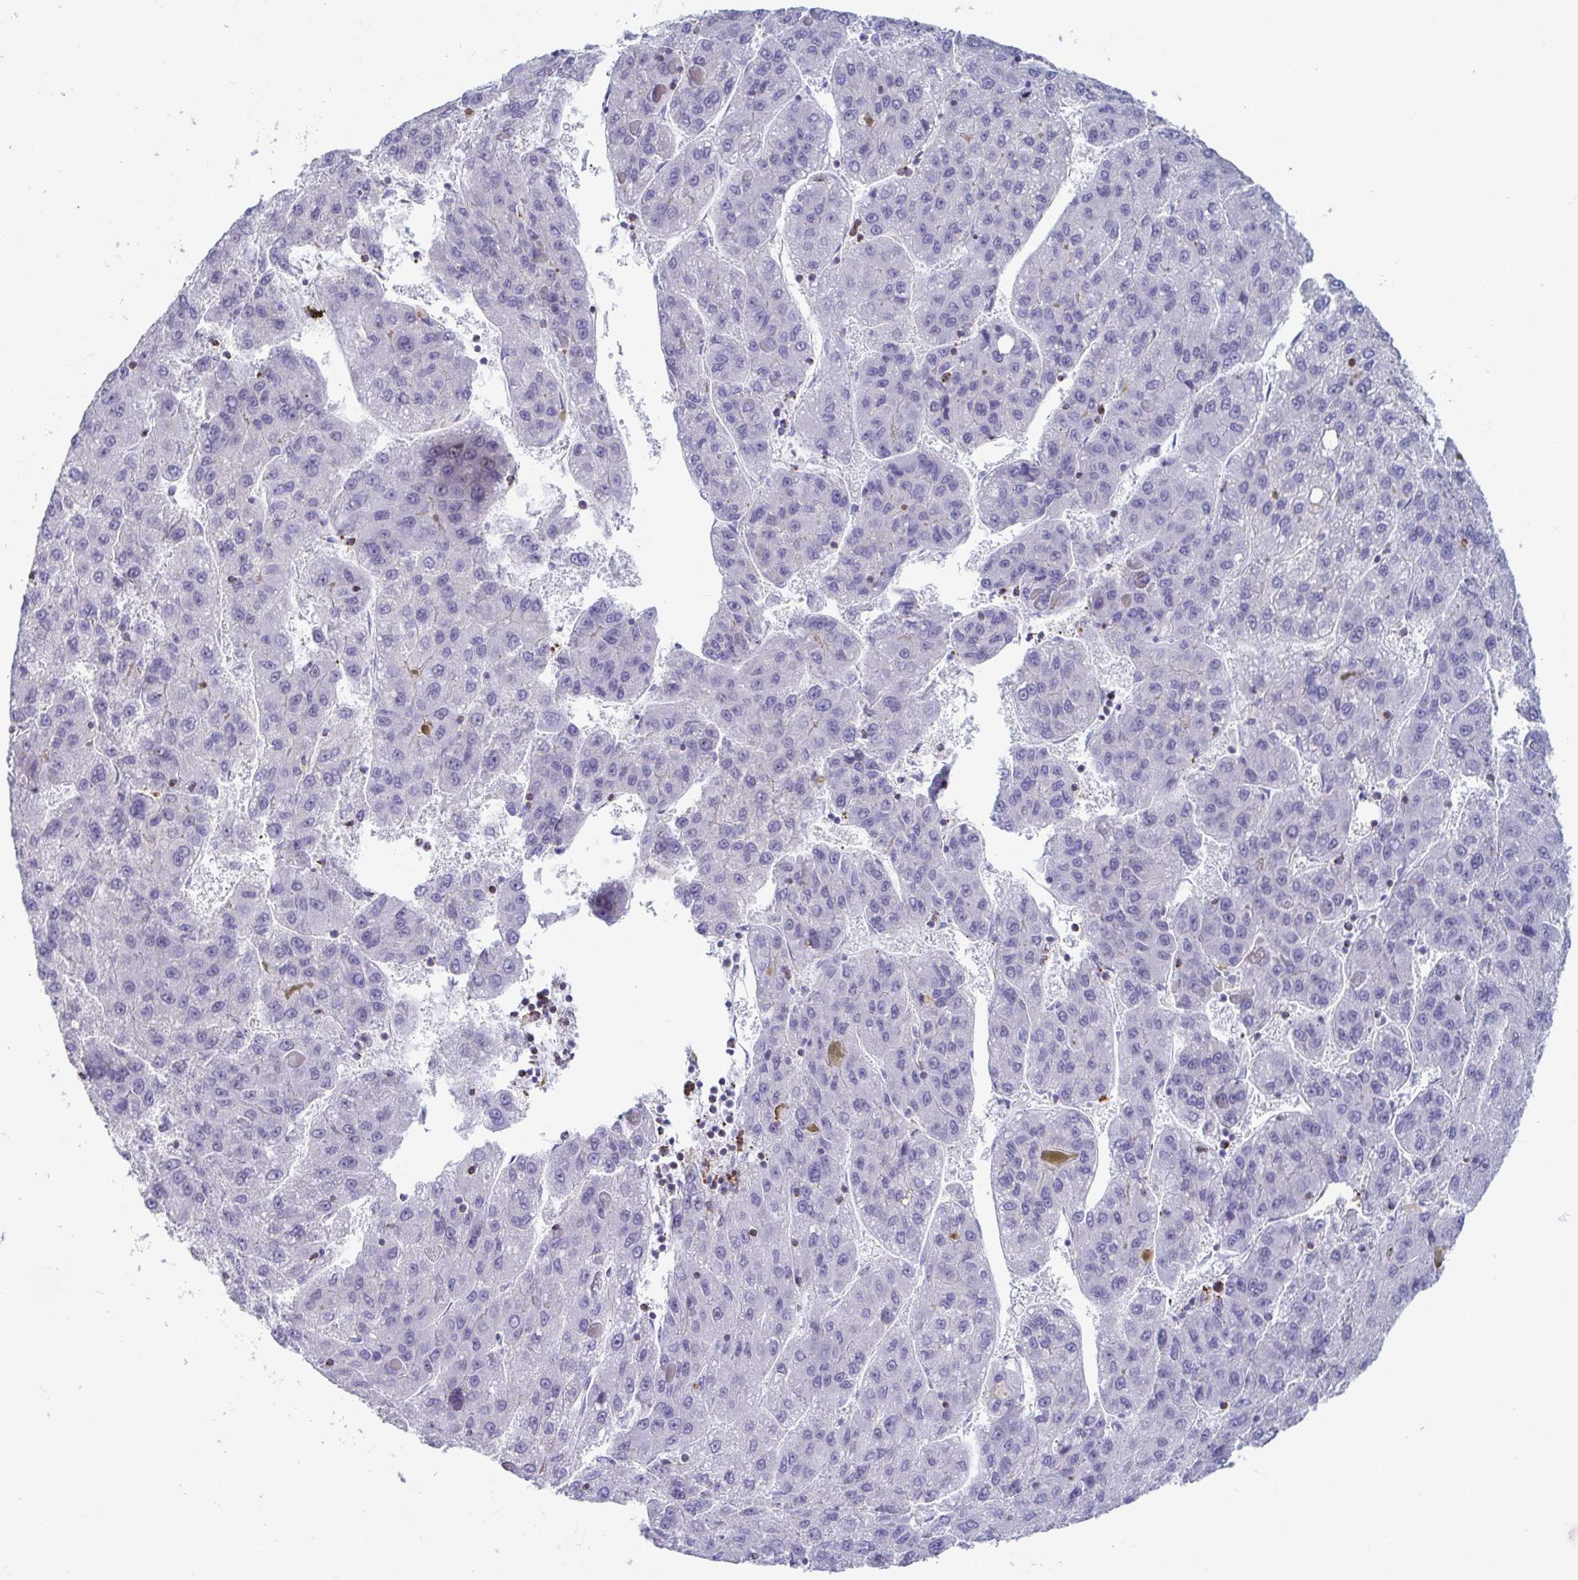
{"staining": {"intensity": "negative", "quantity": "none", "location": "none"}, "tissue": "liver cancer", "cell_type": "Tumor cells", "image_type": "cancer", "snomed": [{"axis": "morphology", "description": "Carcinoma, Hepatocellular, NOS"}, {"axis": "topography", "description": "Liver"}], "caption": "Immunohistochemical staining of hepatocellular carcinoma (liver) shows no significant expression in tumor cells. (IHC, brightfield microscopy, high magnification).", "gene": "WDR72", "patient": {"sex": "female", "age": 82}}